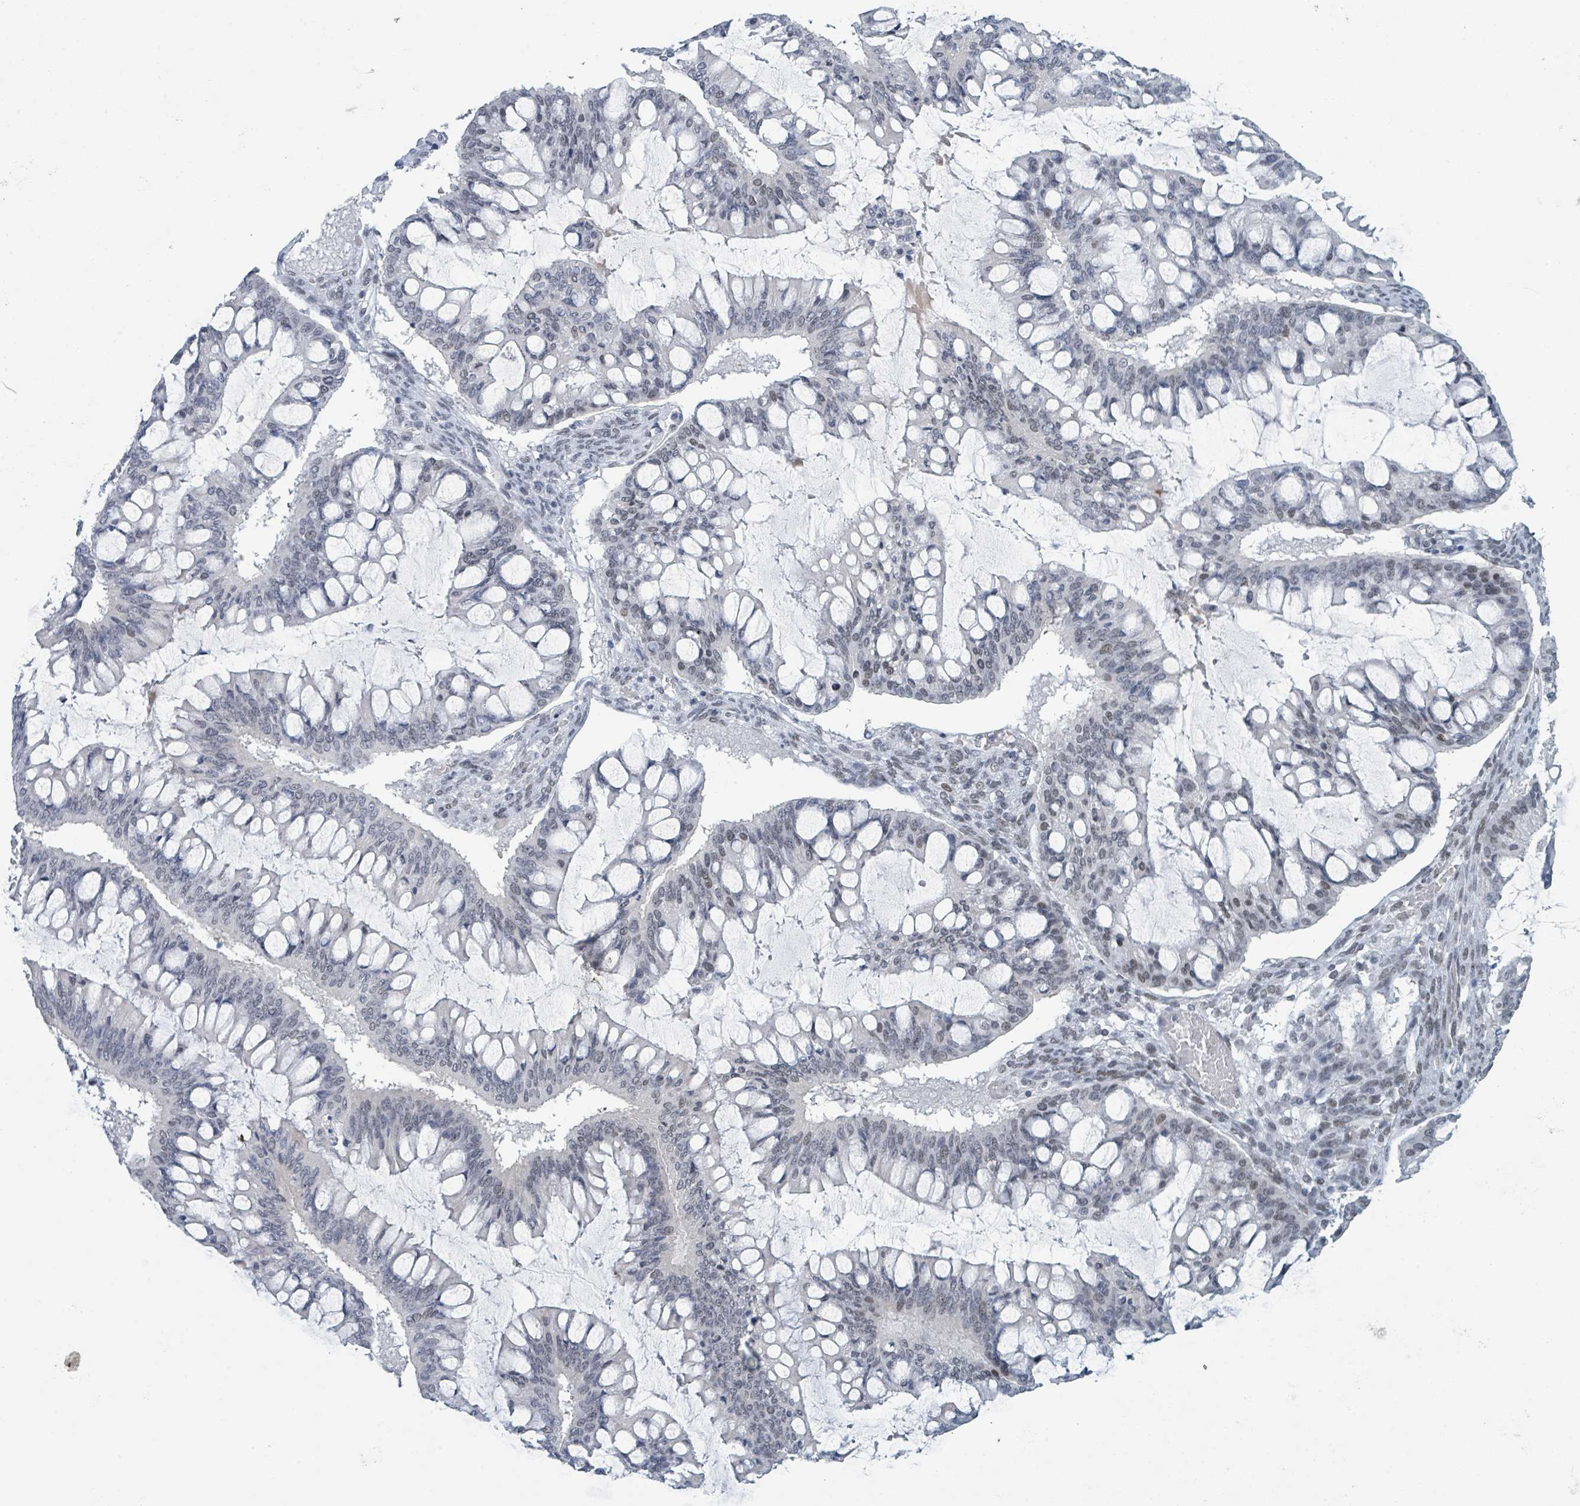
{"staining": {"intensity": "weak", "quantity": "25%-75%", "location": "nuclear"}, "tissue": "ovarian cancer", "cell_type": "Tumor cells", "image_type": "cancer", "snomed": [{"axis": "morphology", "description": "Cystadenocarcinoma, mucinous, NOS"}, {"axis": "topography", "description": "Ovary"}], "caption": "Tumor cells reveal weak nuclear positivity in about 25%-75% of cells in mucinous cystadenocarcinoma (ovarian). (DAB IHC with brightfield microscopy, high magnification).", "gene": "EHMT2", "patient": {"sex": "female", "age": 73}}